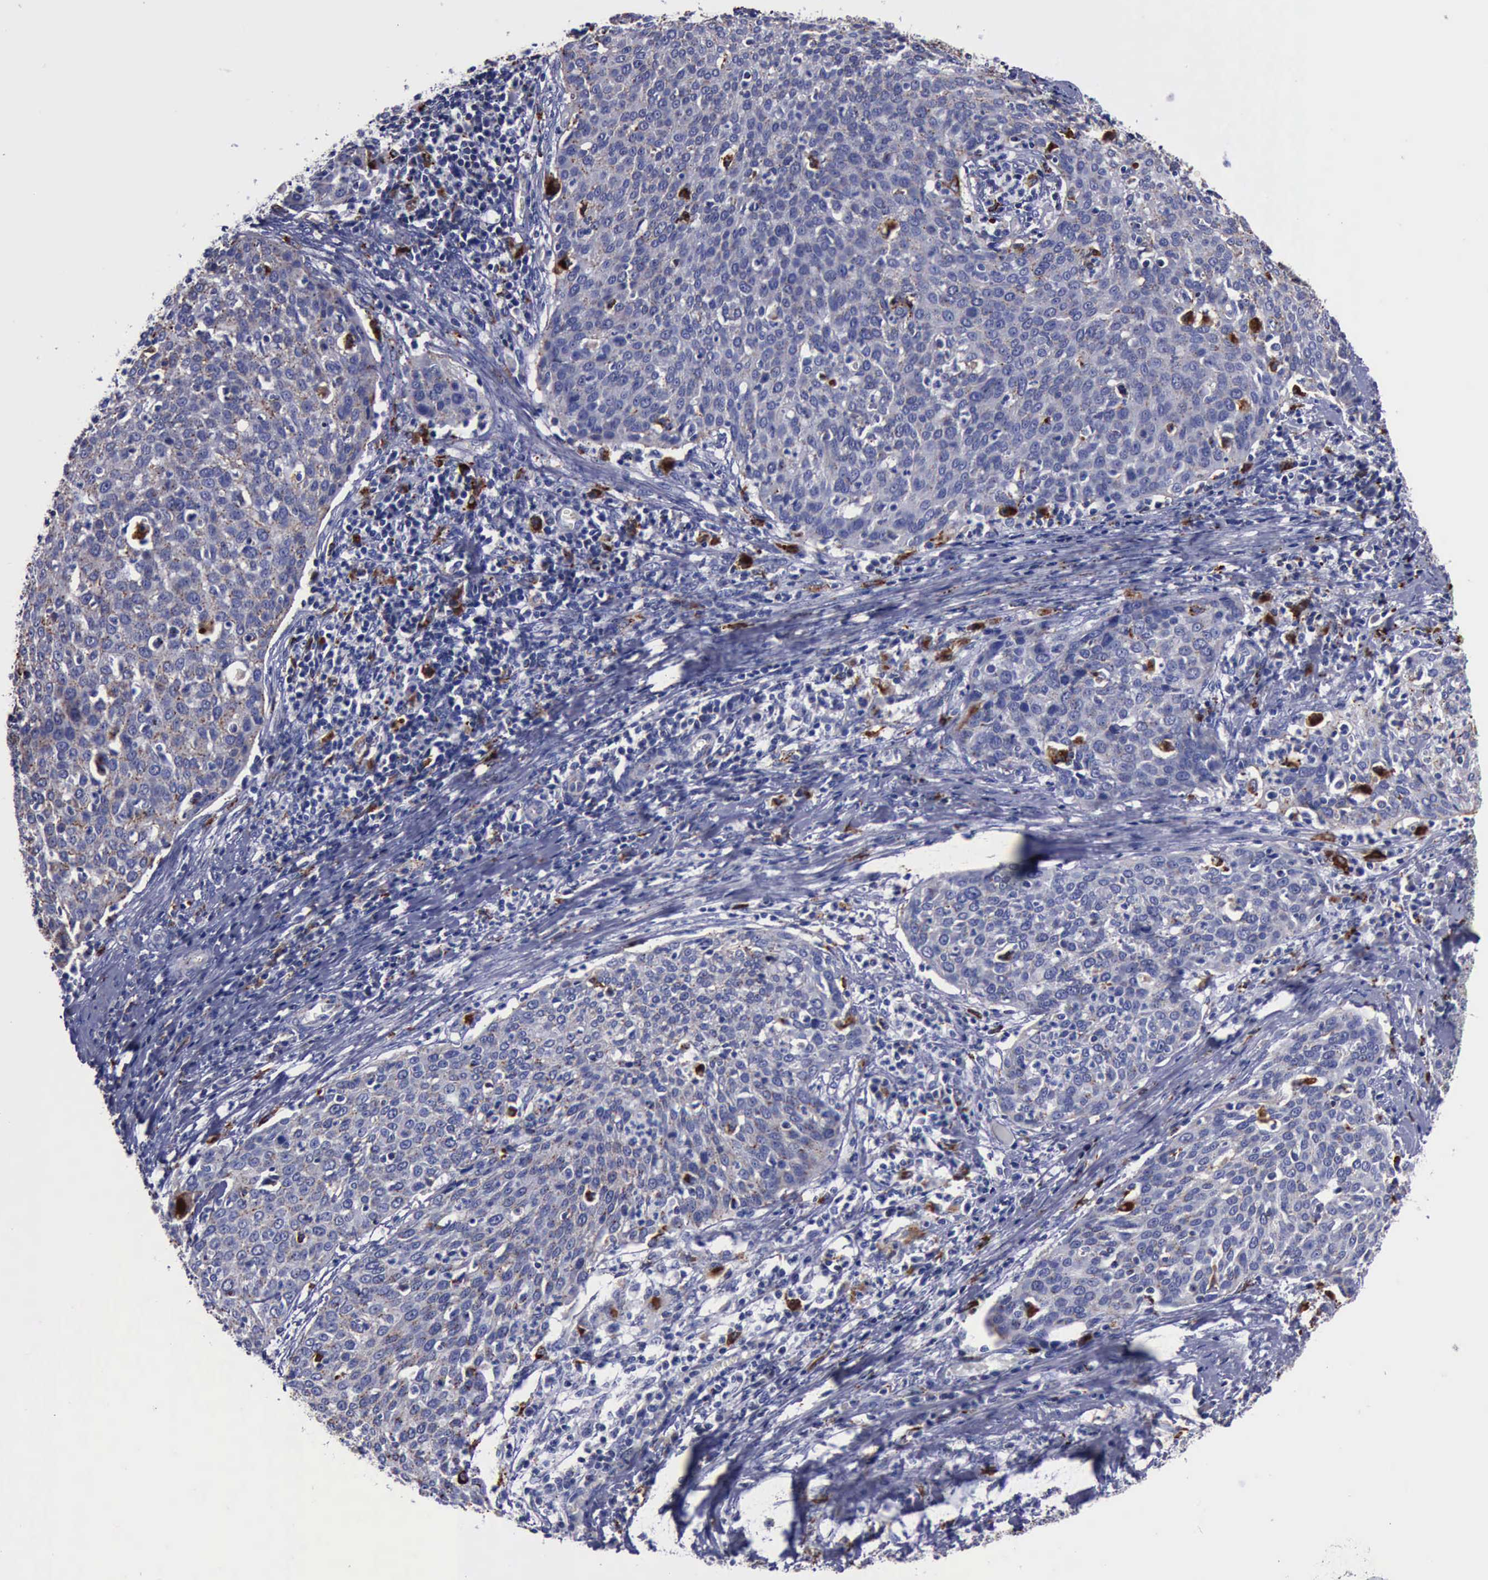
{"staining": {"intensity": "weak", "quantity": "25%-75%", "location": "cytoplasmic/membranous,nuclear"}, "tissue": "cervical cancer", "cell_type": "Tumor cells", "image_type": "cancer", "snomed": [{"axis": "morphology", "description": "Squamous cell carcinoma, NOS"}, {"axis": "topography", "description": "Cervix"}], "caption": "IHC of cervical squamous cell carcinoma demonstrates low levels of weak cytoplasmic/membranous and nuclear expression in about 25%-75% of tumor cells. (Stains: DAB (3,3'-diaminobenzidine) in brown, nuclei in blue, Microscopy: brightfield microscopy at high magnification).", "gene": "CTSD", "patient": {"sex": "female", "age": 38}}